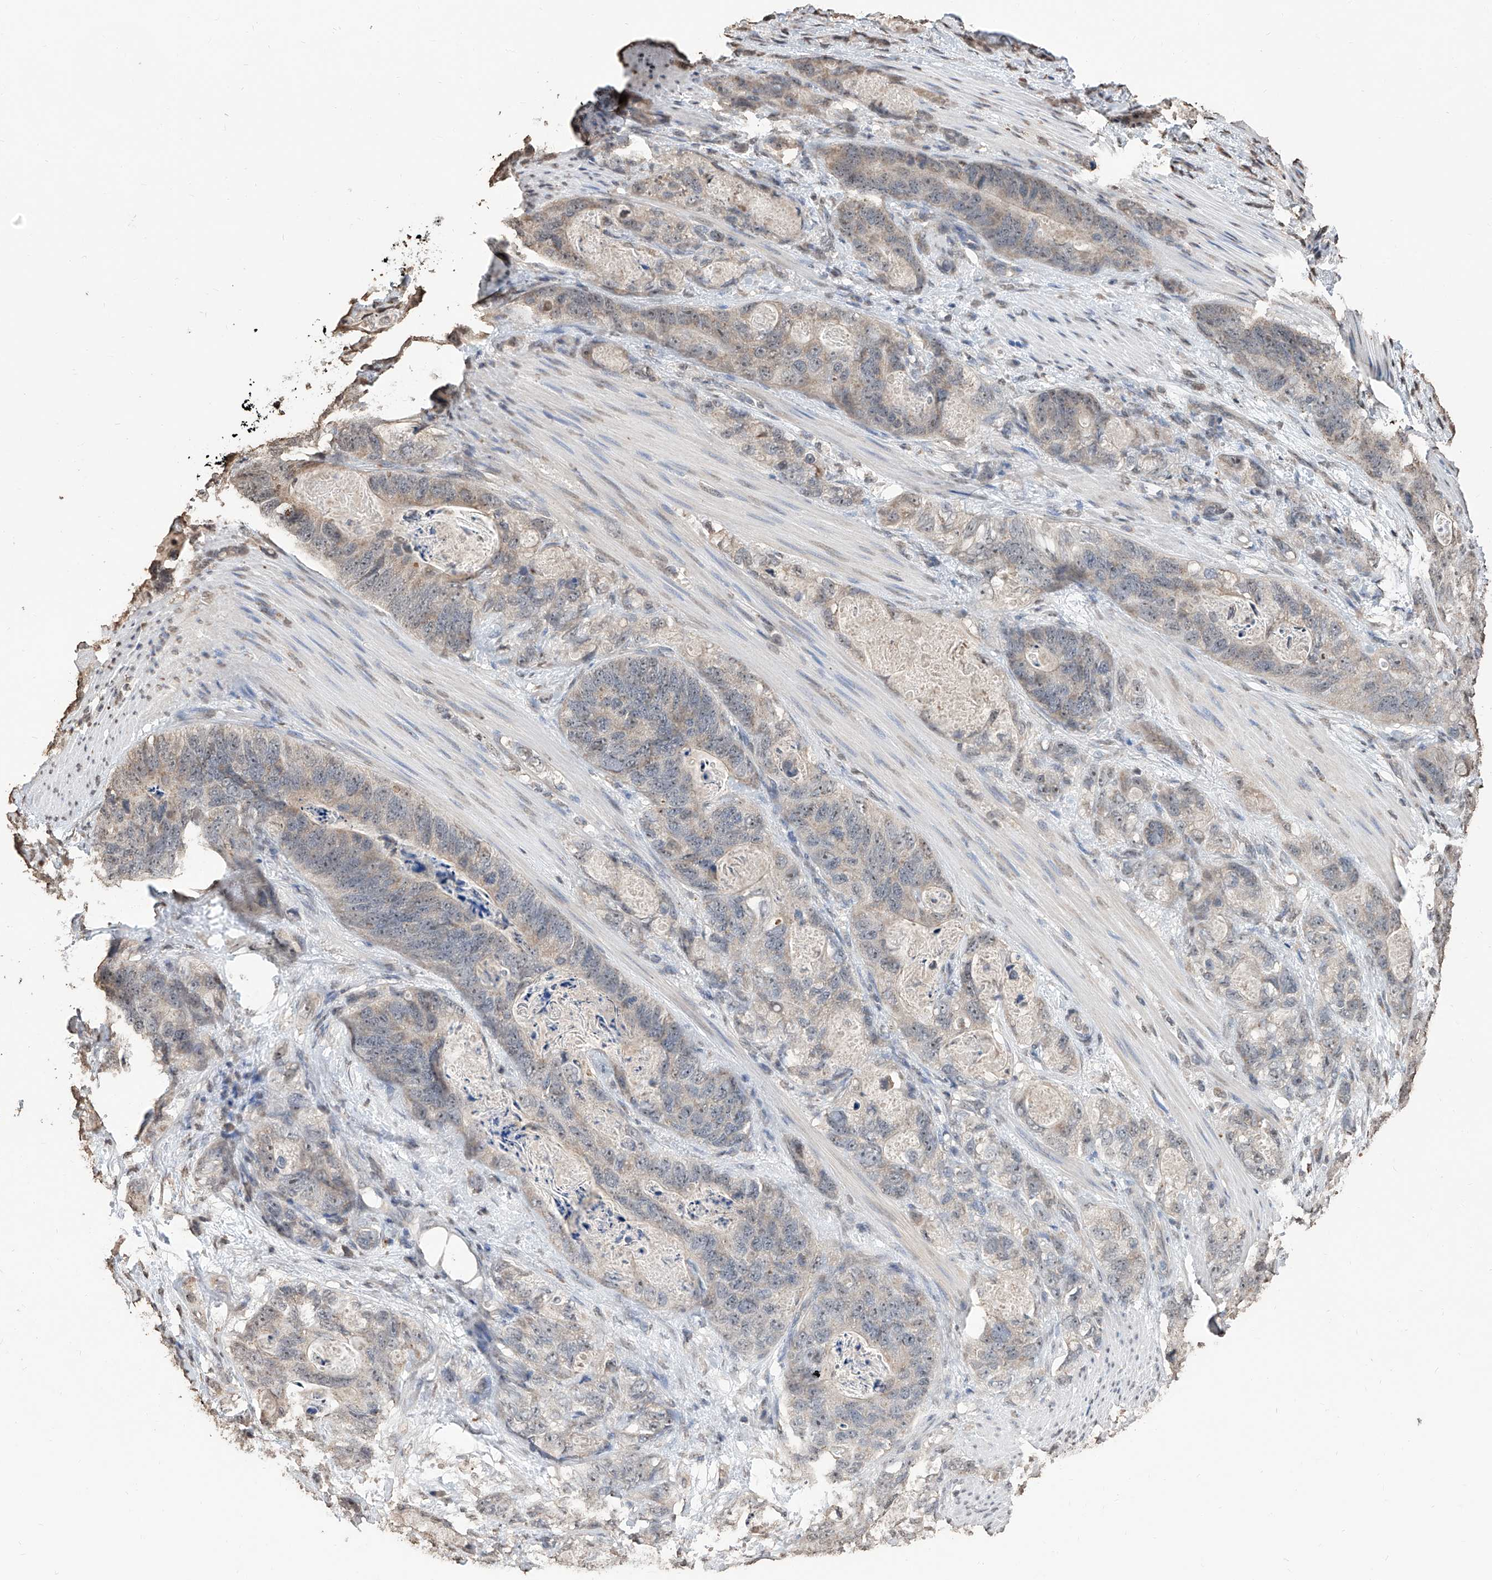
{"staining": {"intensity": "negative", "quantity": "none", "location": "none"}, "tissue": "stomach cancer", "cell_type": "Tumor cells", "image_type": "cancer", "snomed": [{"axis": "morphology", "description": "Normal tissue, NOS"}, {"axis": "morphology", "description": "Adenocarcinoma, NOS"}, {"axis": "topography", "description": "Stomach"}], "caption": "High magnification brightfield microscopy of stomach adenocarcinoma stained with DAB (brown) and counterstained with hematoxylin (blue): tumor cells show no significant positivity. (Brightfield microscopy of DAB immunohistochemistry at high magnification).", "gene": "RP9", "patient": {"sex": "female", "age": 89}}